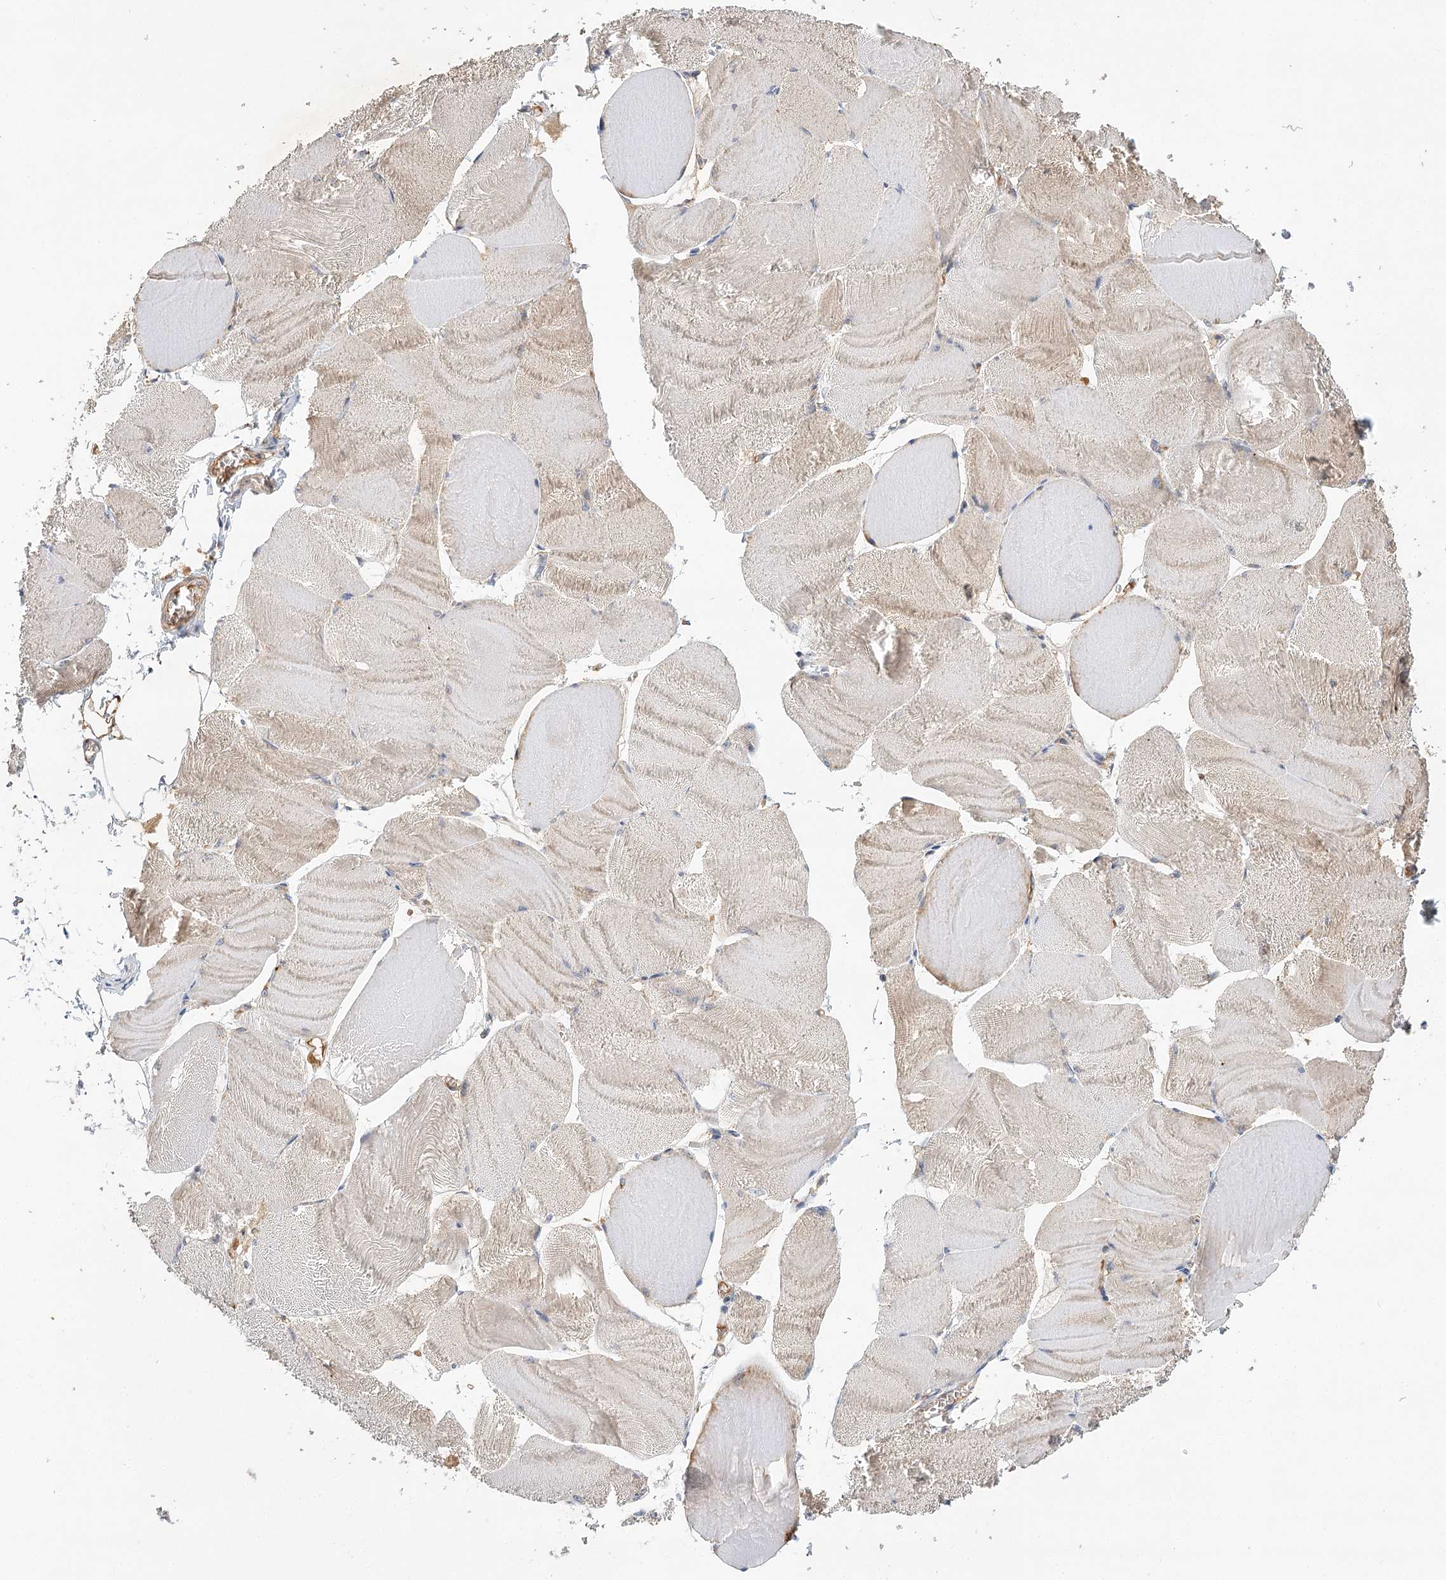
{"staining": {"intensity": "weak", "quantity": "25%-75%", "location": "cytoplasmic/membranous"}, "tissue": "skeletal muscle", "cell_type": "Myocytes", "image_type": "normal", "snomed": [{"axis": "morphology", "description": "Normal tissue, NOS"}, {"axis": "morphology", "description": "Basal cell carcinoma"}, {"axis": "topography", "description": "Skeletal muscle"}], "caption": "Immunohistochemistry (IHC) histopathology image of normal skeletal muscle stained for a protein (brown), which reveals low levels of weak cytoplasmic/membranous staining in about 25%-75% of myocytes.", "gene": "LSS", "patient": {"sex": "female", "age": 64}}